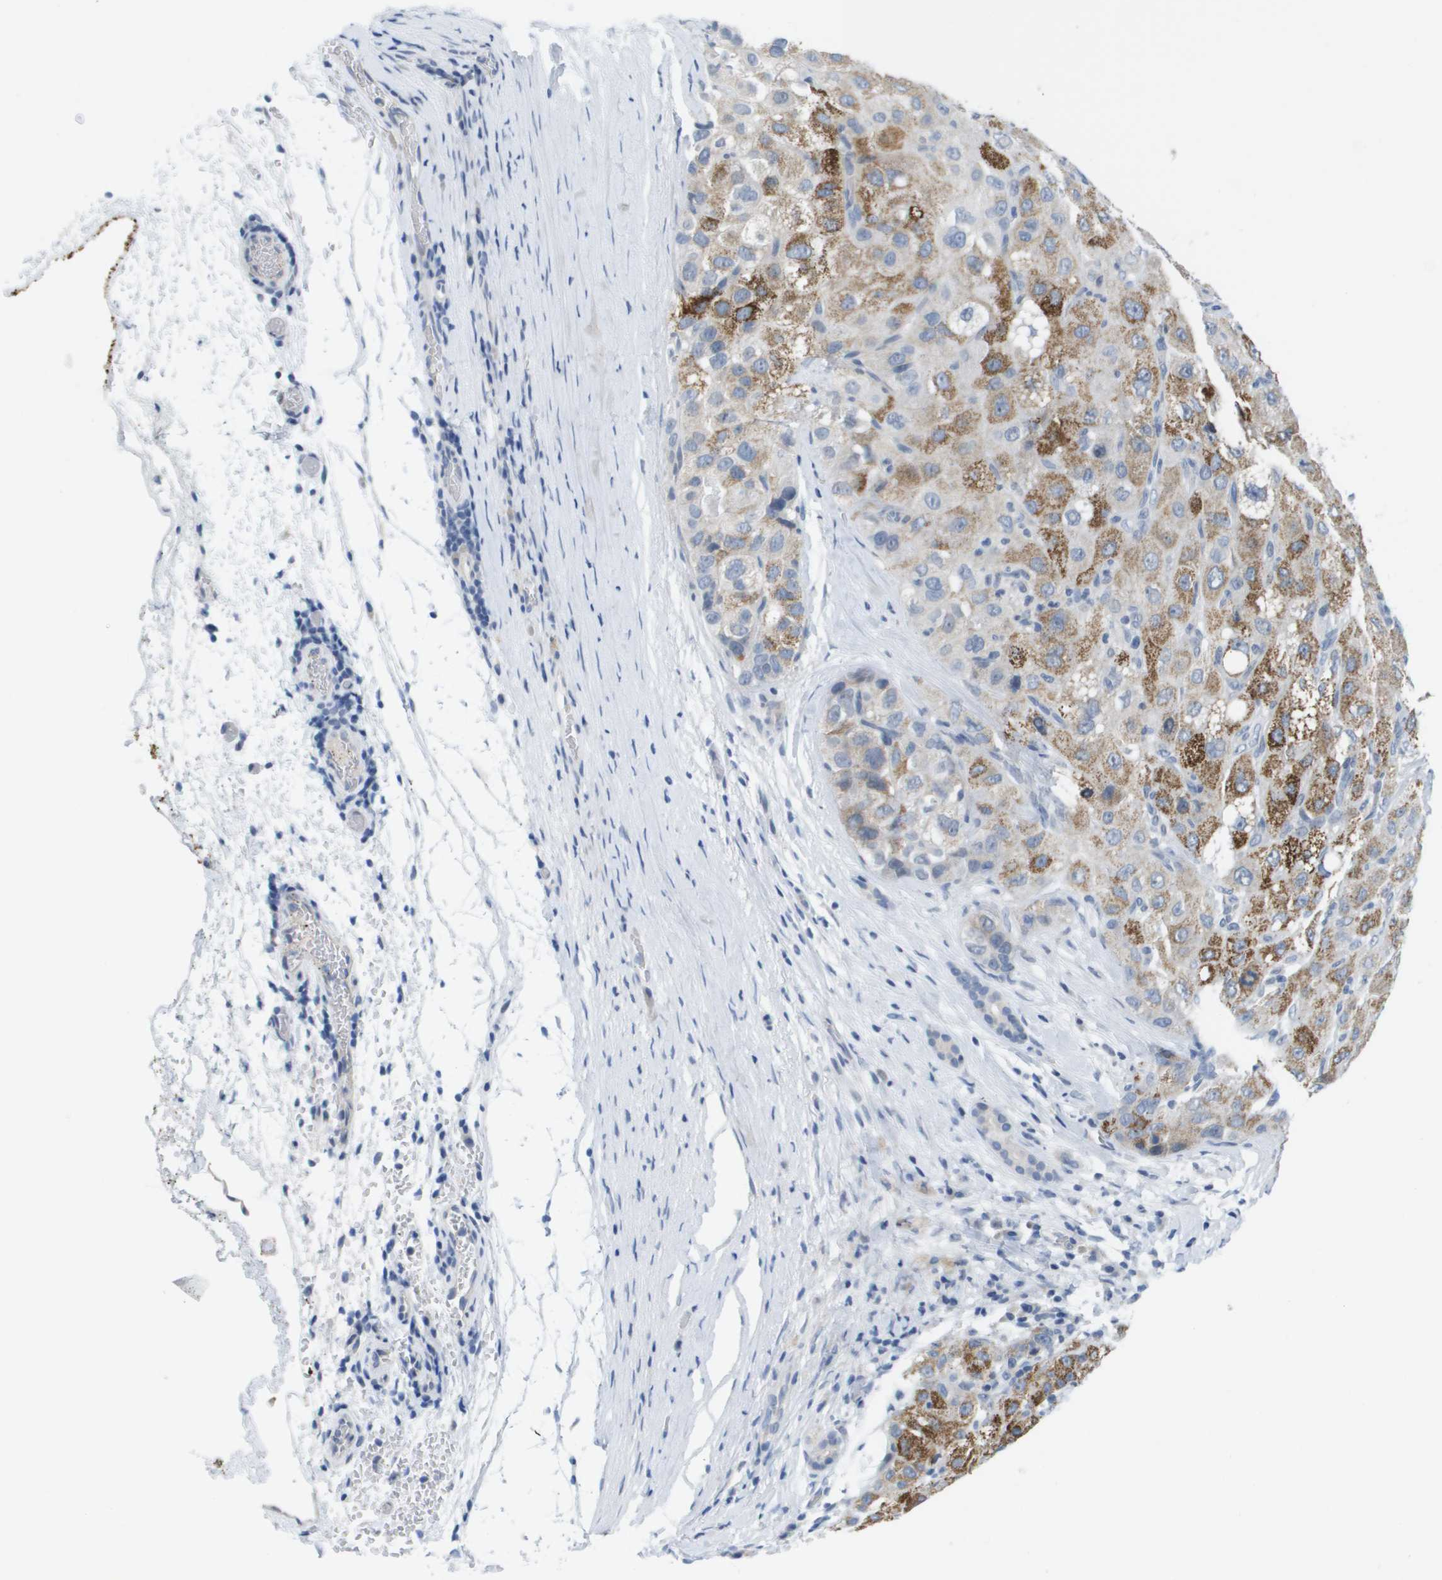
{"staining": {"intensity": "moderate", "quantity": "25%-75%", "location": "cytoplasmic/membranous"}, "tissue": "liver cancer", "cell_type": "Tumor cells", "image_type": "cancer", "snomed": [{"axis": "morphology", "description": "Carcinoma, Hepatocellular, NOS"}, {"axis": "topography", "description": "Liver"}], "caption": "Protein staining of liver cancer (hepatocellular carcinoma) tissue displays moderate cytoplasmic/membranous staining in approximately 25%-75% of tumor cells.", "gene": "PDE4A", "patient": {"sex": "male", "age": 80}}